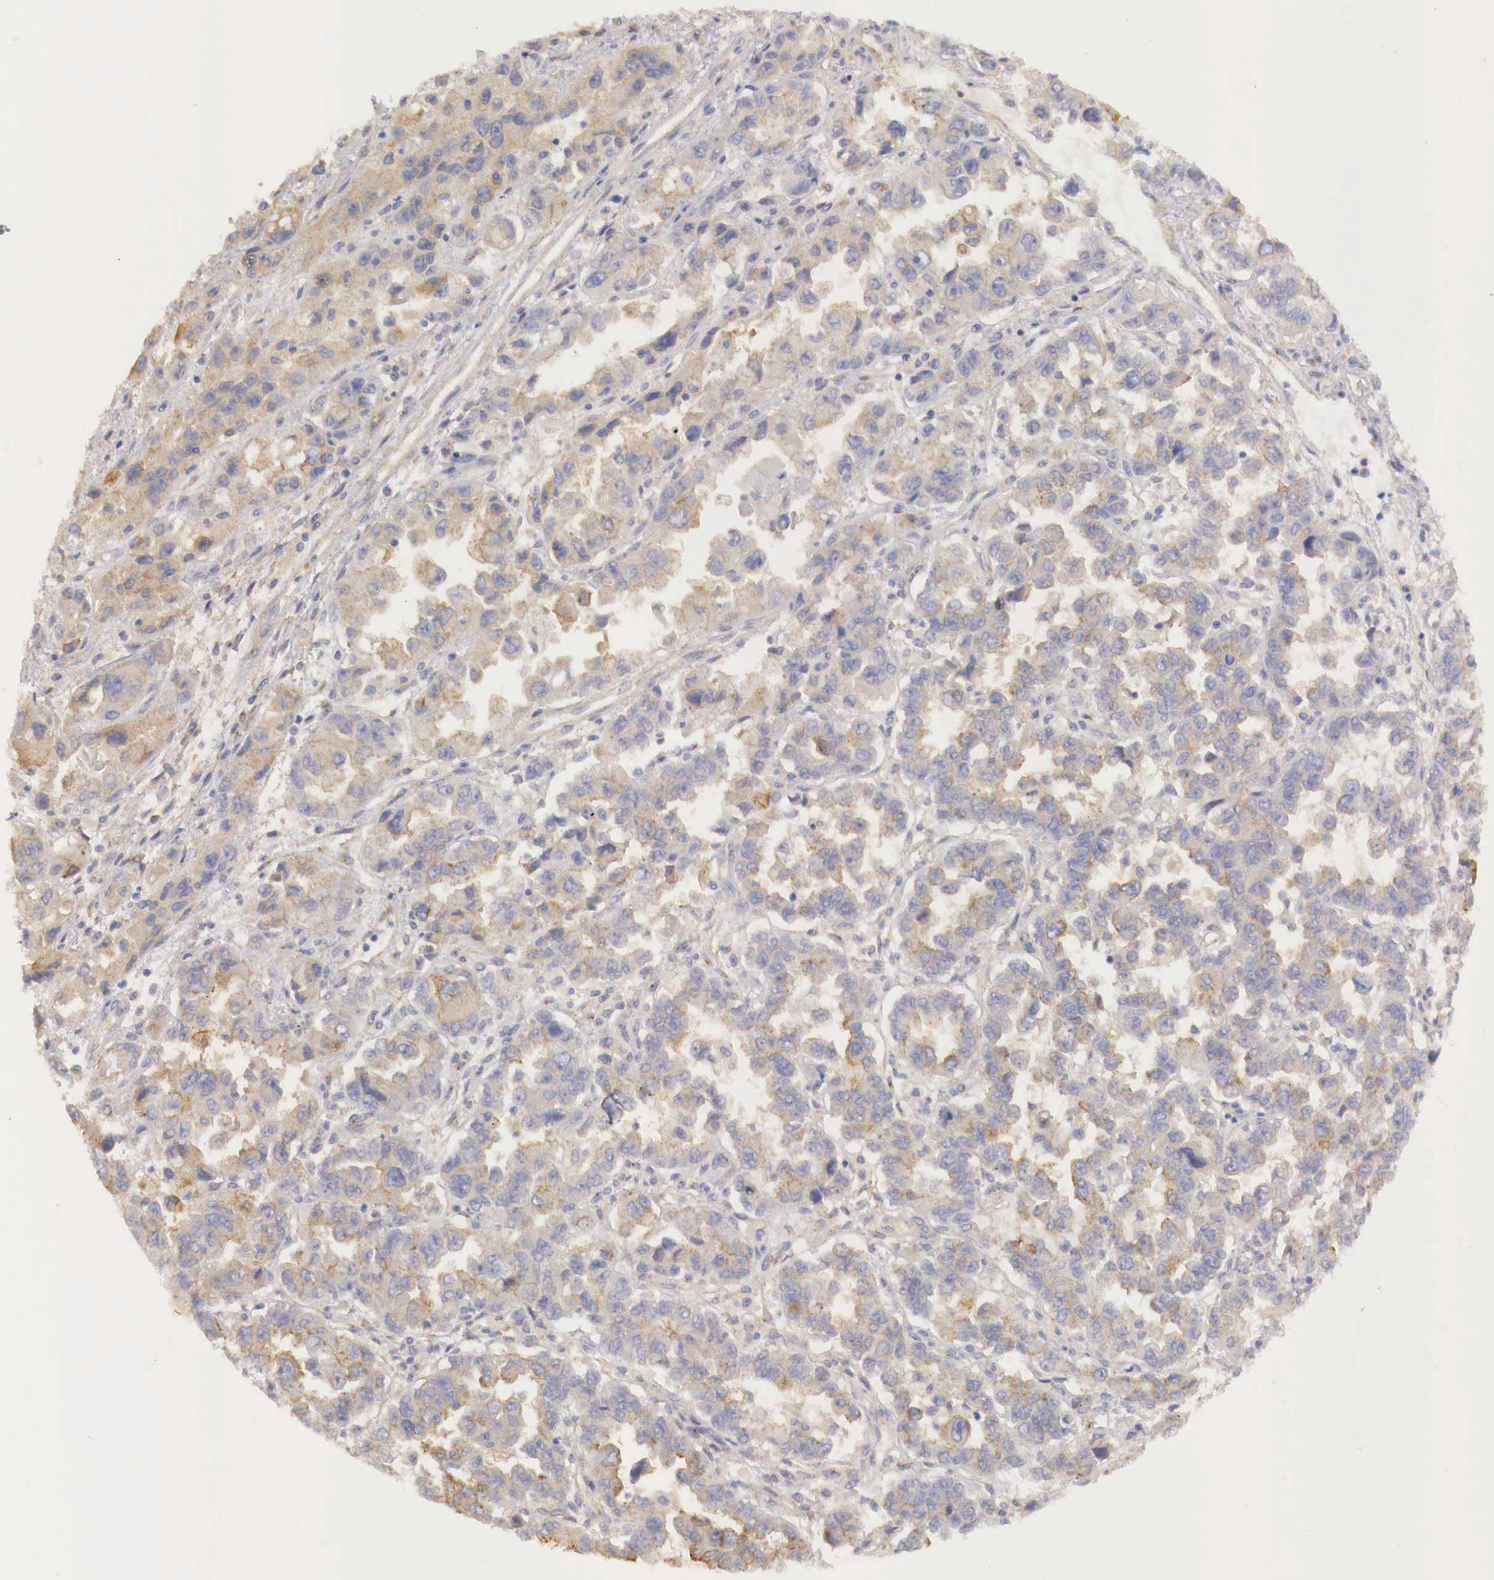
{"staining": {"intensity": "weak", "quantity": ">75%", "location": "cytoplasmic/membranous"}, "tissue": "ovarian cancer", "cell_type": "Tumor cells", "image_type": "cancer", "snomed": [{"axis": "morphology", "description": "Cystadenocarcinoma, serous, NOS"}, {"axis": "topography", "description": "Ovary"}], "caption": "This is a histology image of IHC staining of ovarian cancer (serous cystadenocarcinoma), which shows weak expression in the cytoplasmic/membranous of tumor cells.", "gene": "KLHDC7B", "patient": {"sex": "female", "age": 84}}